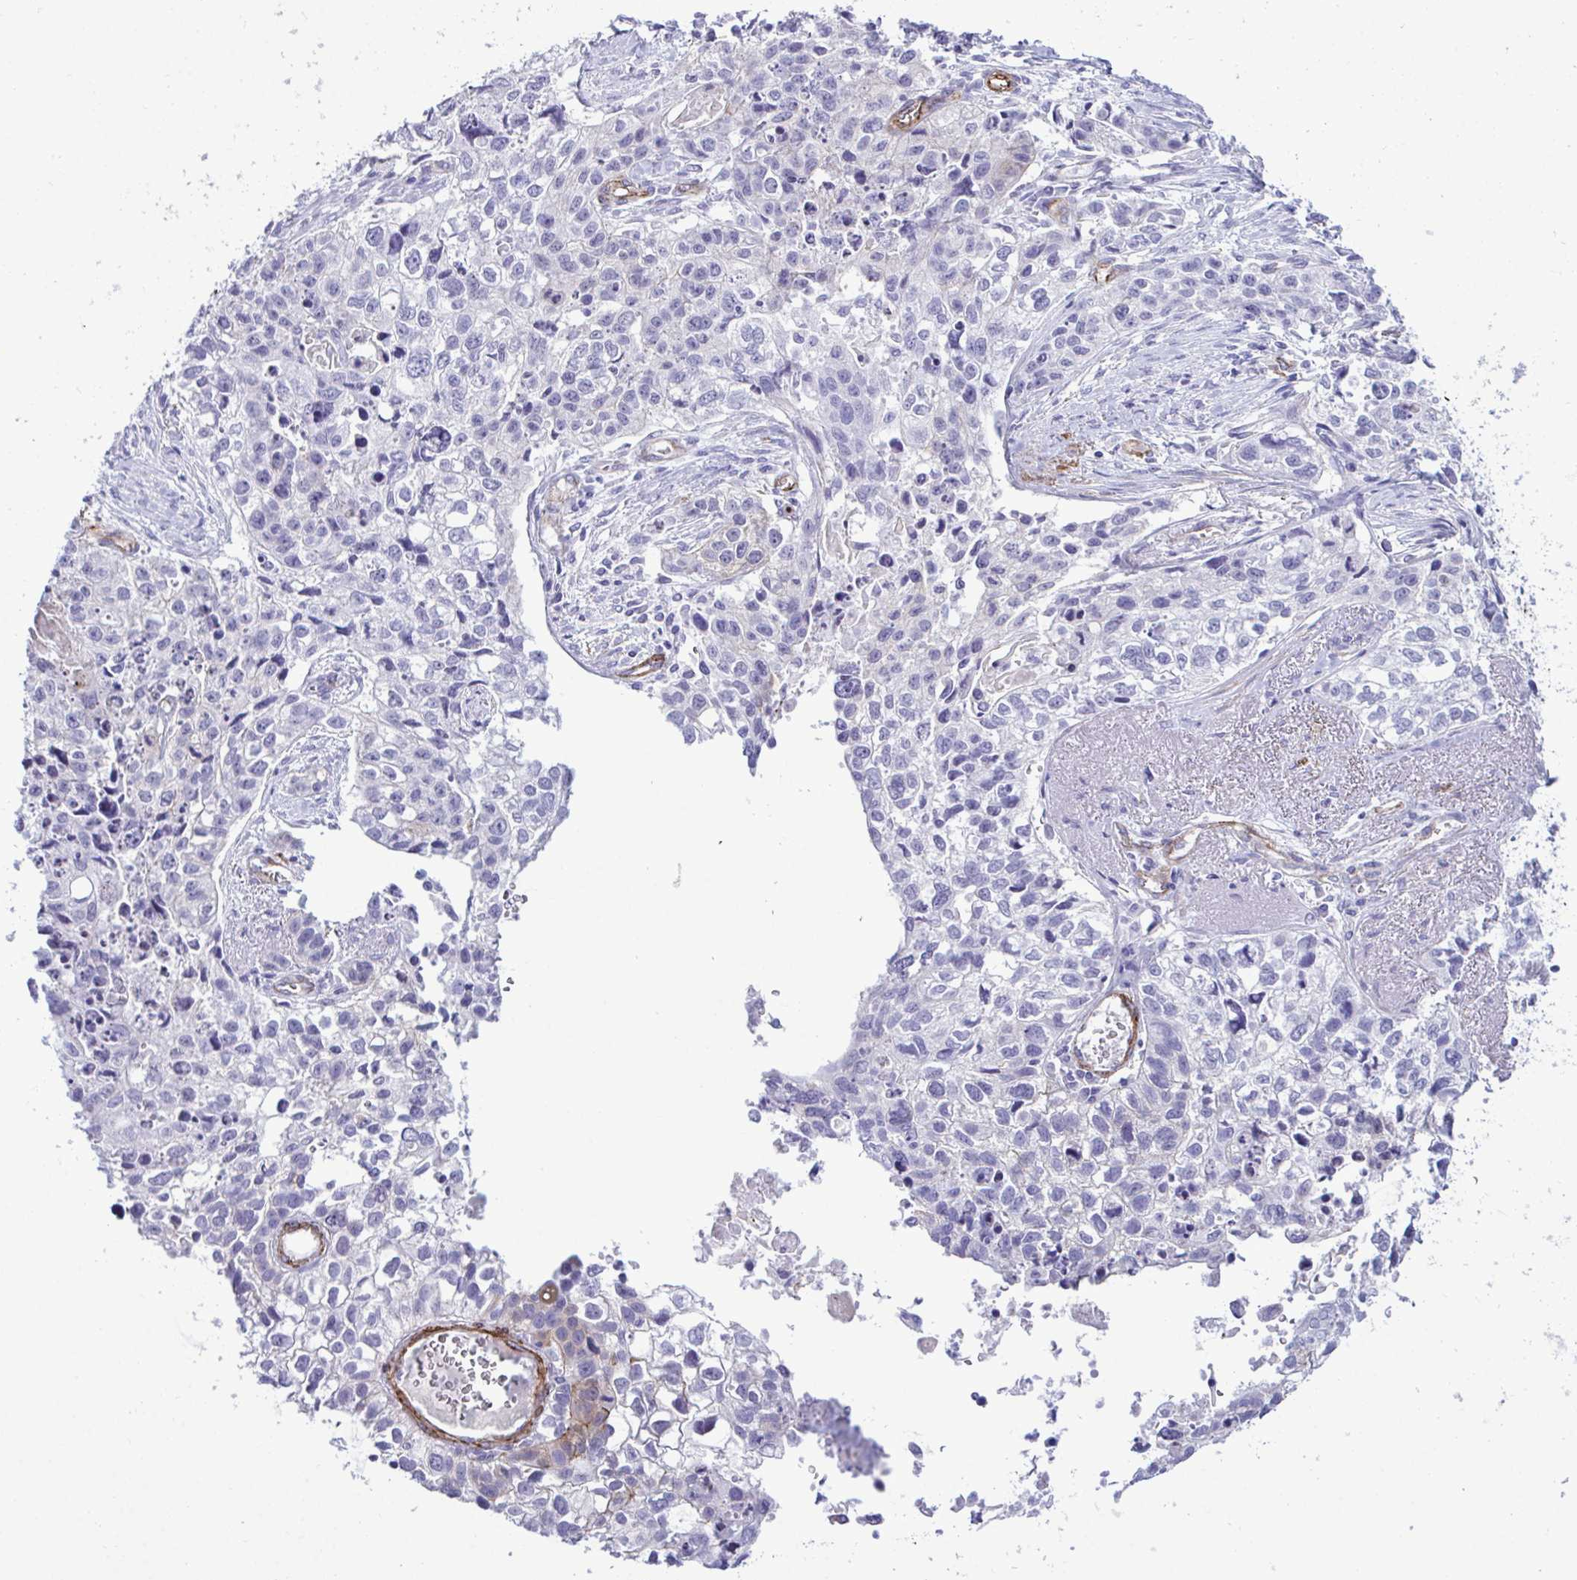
{"staining": {"intensity": "negative", "quantity": "none", "location": "none"}, "tissue": "lung cancer", "cell_type": "Tumor cells", "image_type": "cancer", "snomed": [{"axis": "morphology", "description": "Squamous cell carcinoma, NOS"}, {"axis": "topography", "description": "Lung"}], "caption": "Tumor cells are negative for brown protein staining in lung cancer. (Brightfield microscopy of DAB (3,3'-diaminobenzidine) immunohistochemistry (IHC) at high magnification).", "gene": "SYNPO2L", "patient": {"sex": "male", "age": 74}}